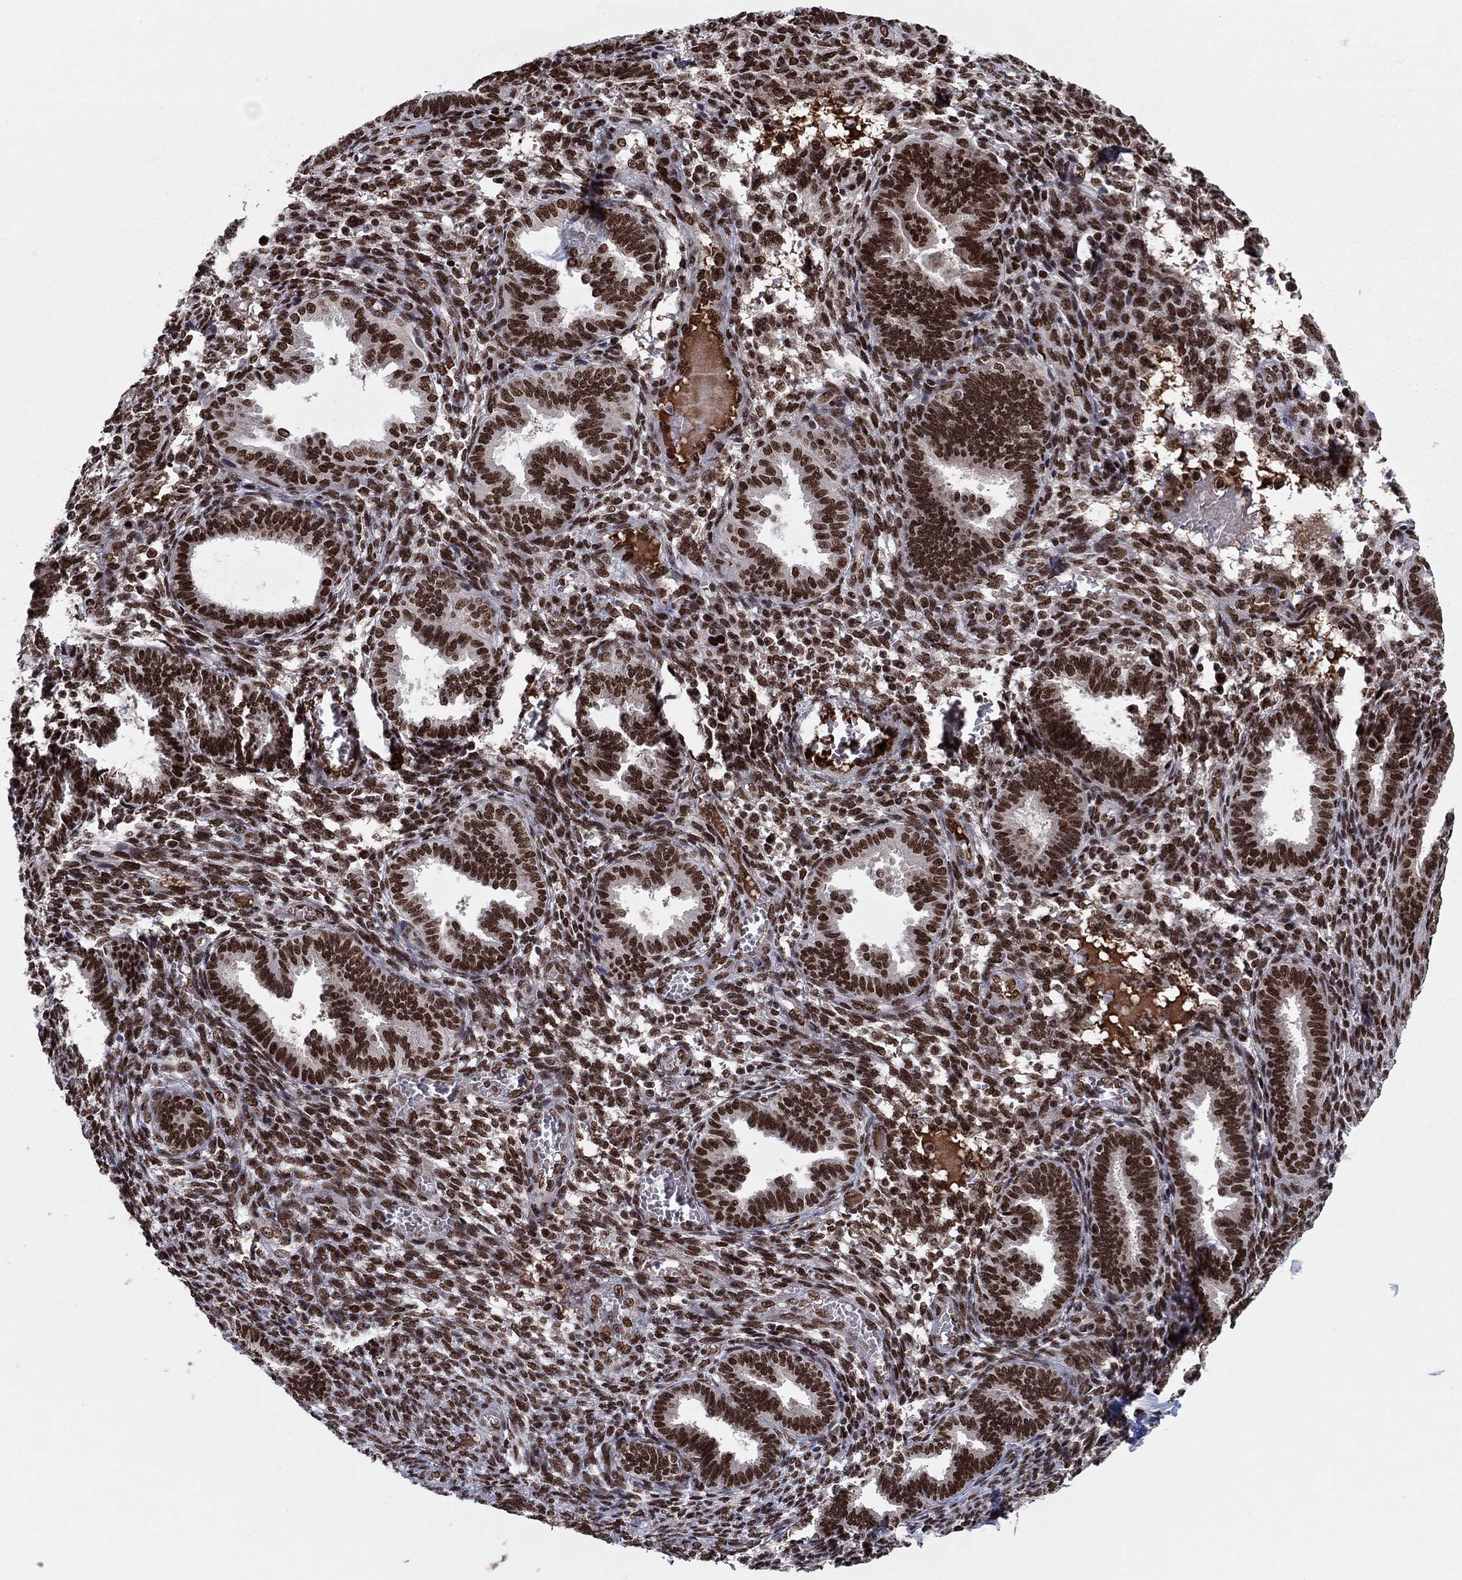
{"staining": {"intensity": "strong", "quantity": ">75%", "location": "nuclear"}, "tissue": "endometrium", "cell_type": "Cells in endometrial stroma", "image_type": "normal", "snomed": [{"axis": "morphology", "description": "Normal tissue, NOS"}, {"axis": "topography", "description": "Endometrium"}], "caption": "Brown immunohistochemical staining in unremarkable endometrium displays strong nuclear positivity in approximately >75% of cells in endometrial stroma.", "gene": "USP54", "patient": {"sex": "female", "age": 42}}